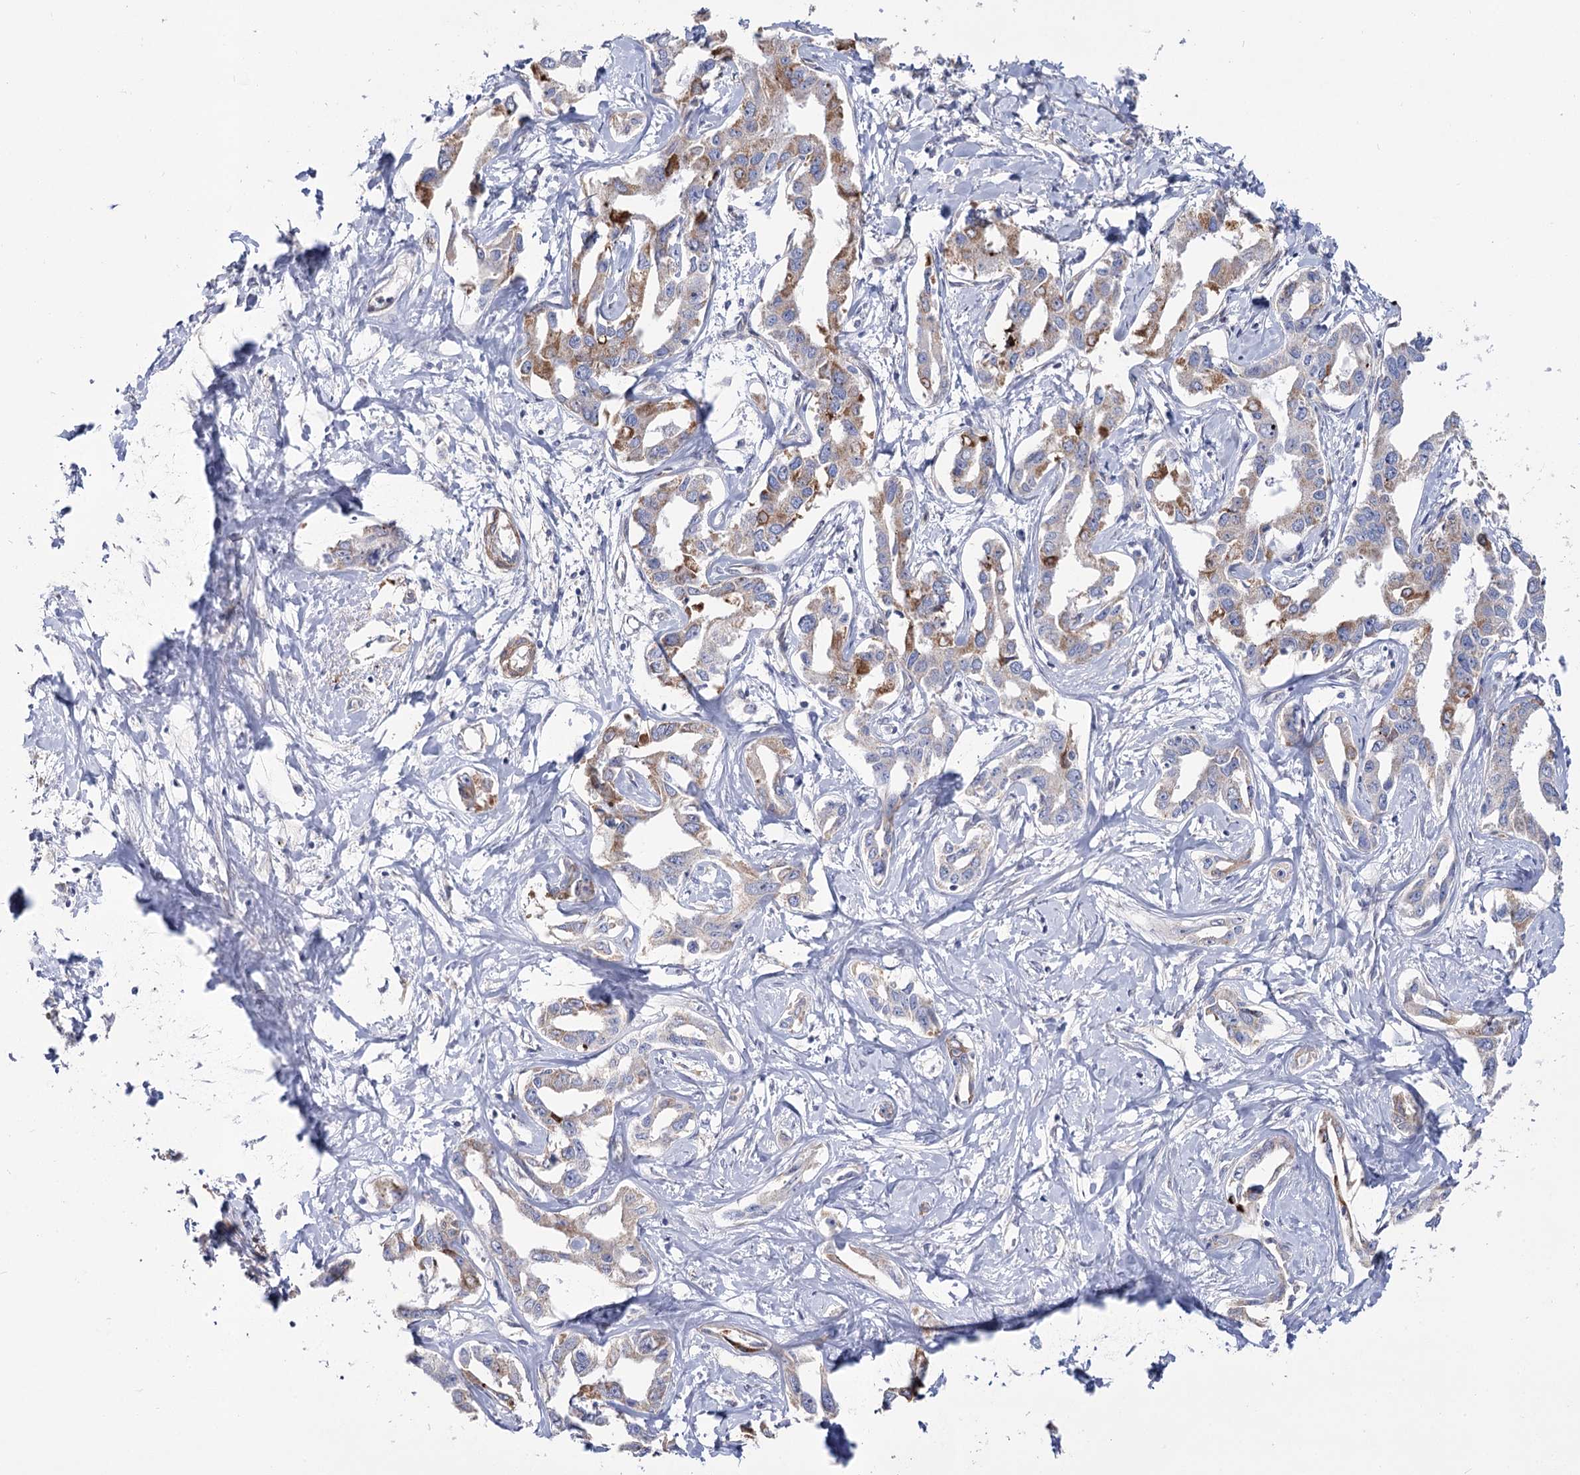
{"staining": {"intensity": "moderate", "quantity": "<25%", "location": "cytoplasmic/membranous"}, "tissue": "liver cancer", "cell_type": "Tumor cells", "image_type": "cancer", "snomed": [{"axis": "morphology", "description": "Cholangiocarcinoma"}, {"axis": "topography", "description": "Liver"}], "caption": "Immunohistochemical staining of human liver cancer (cholangiocarcinoma) displays low levels of moderate cytoplasmic/membranous protein positivity in approximately <25% of tumor cells.", "gene": "TMEM164", "patient": {"sex": "male", "age": 59}}